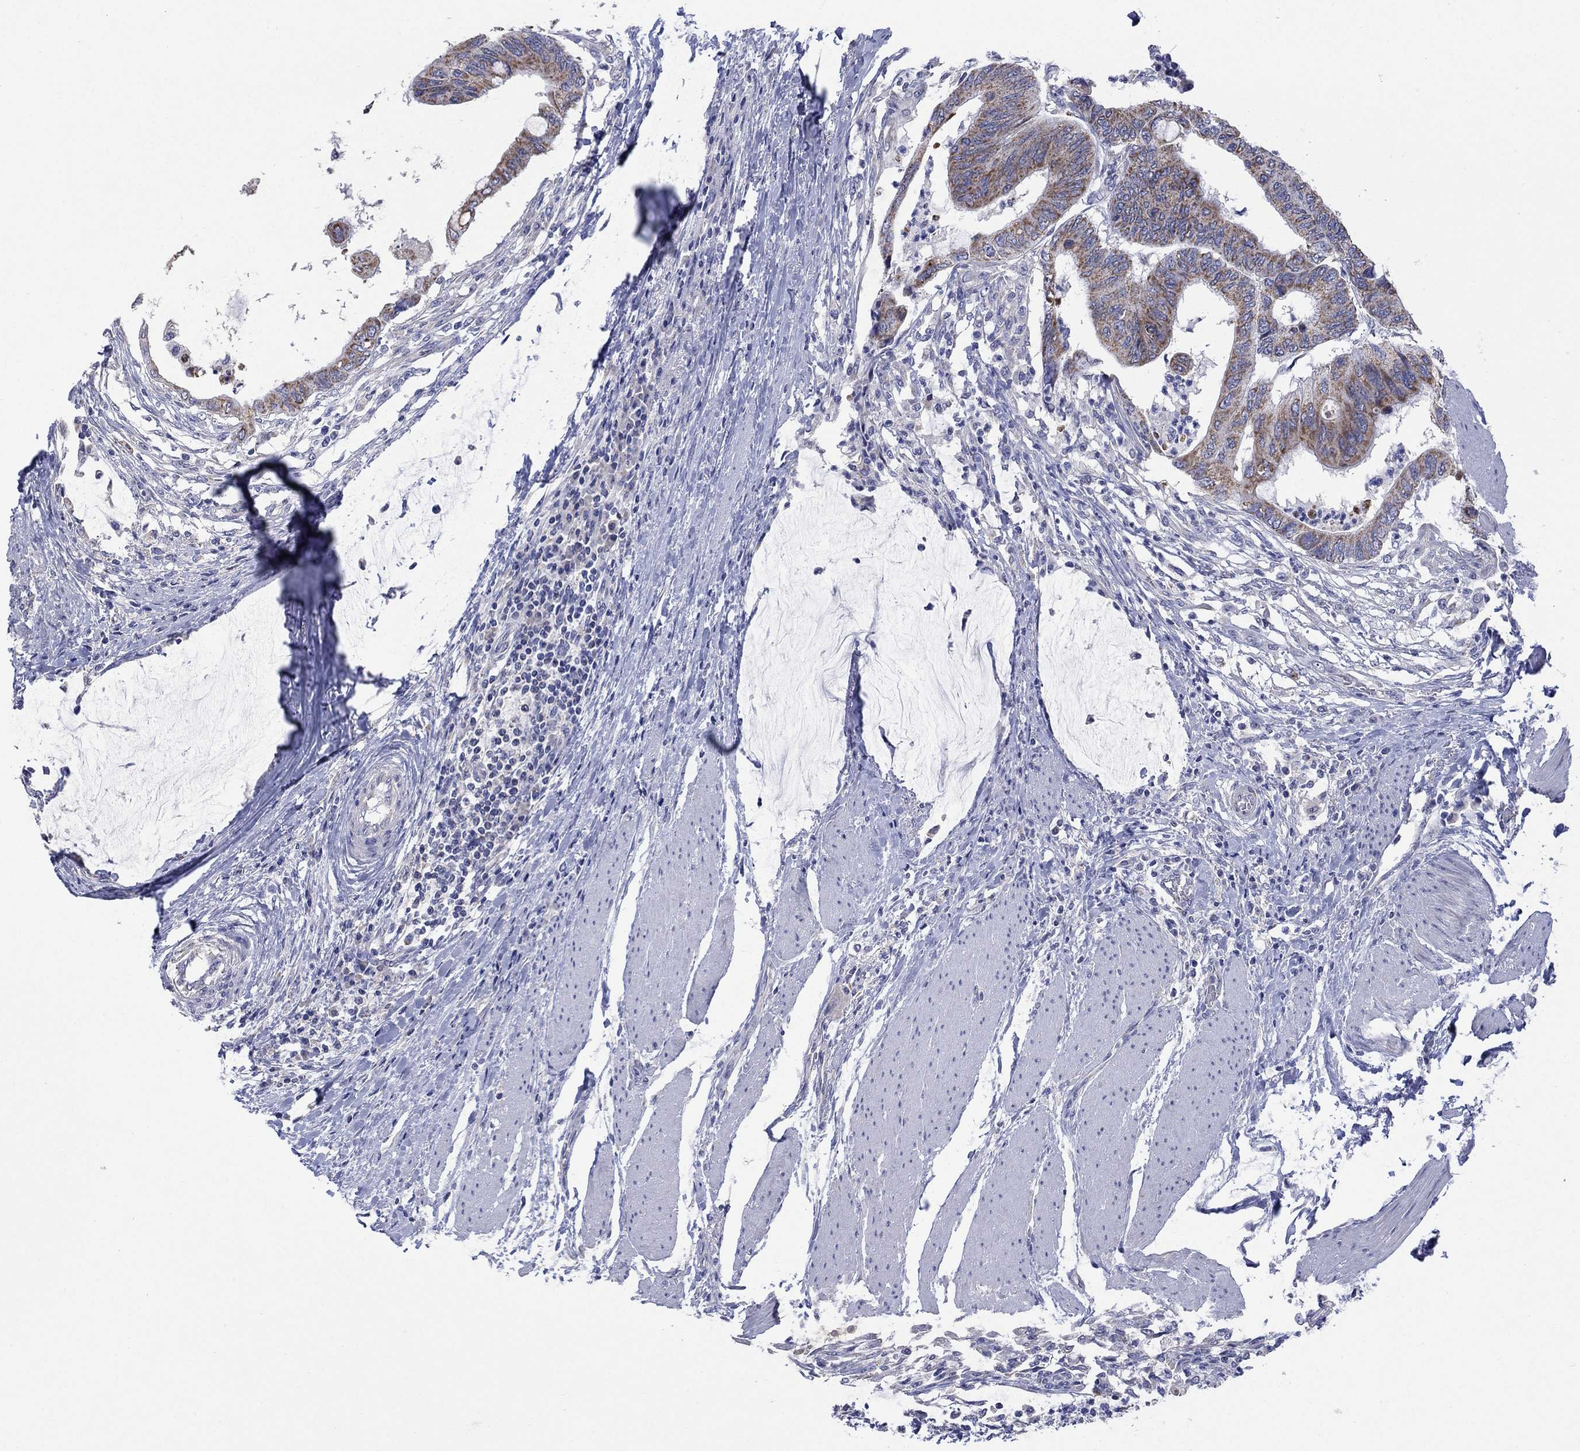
{"staining": {"intensity": "moderate", "quantity": ">75%", "location": "cytoplasmic/membranous"}, "tissue": "colorectal cancer", "cell_type": "Tumor cells", "image_type": "cancer", "snomed": [{"axis": "morphology", "description": "Normal tissue, NOS"}, {"axis": "morphology", "description": "Adenocarcinoma, NOS"}, {"axis": "topography", "description": "Rectum"}, {"axis": "topography", "description": "Peripheral nerve tissue"}], "caption": "Protein expression analysis of colorectal adenocarcinoma shows moderate cytoplasmic/membranous staining in approximately >75% of tumor cells. (brown staining indicates protein expression, while blue staining denotes nuclei).", "gene": "CLVS1", "patient": {"sex": "male", "age": 92}}